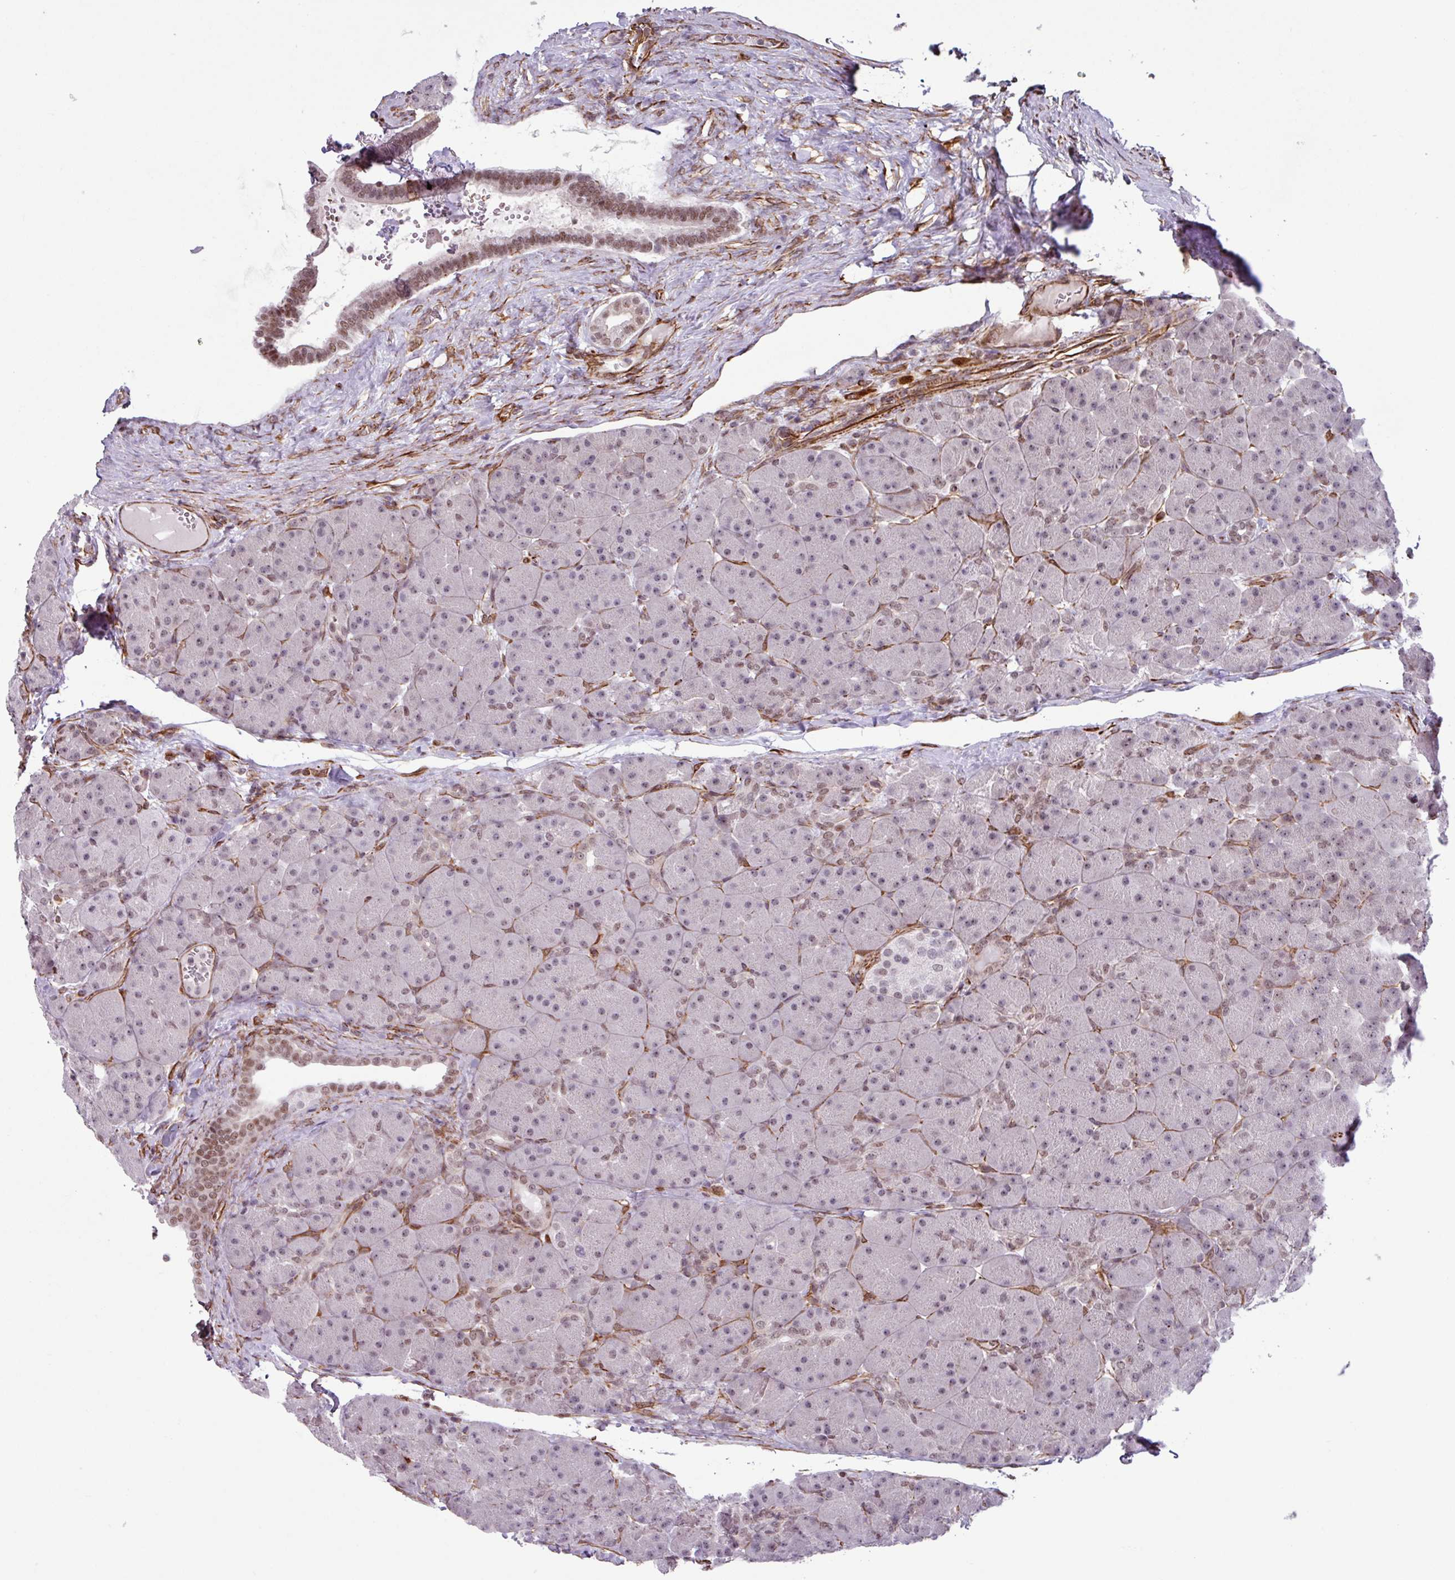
{"staining": {"intensity": "moderate", "quantity": "<25%", "location": "nuclear"}, "tissue": "pancreas", "cell_type": "Exocrine glandular cells", "image_type": "normal", "snomed": [{"axis": "morphology", "description": "Normal tissue, NOS"}, {"axis": "topography", "description": "Pancreas"}], "caption": "Exocrine glandular cells demonstrate low levels of moderate nuclear expression in approximately <25% of cells in benign pancreas.", "gene": "CHD3", "patient": {"sex": "male", "age": 66}}